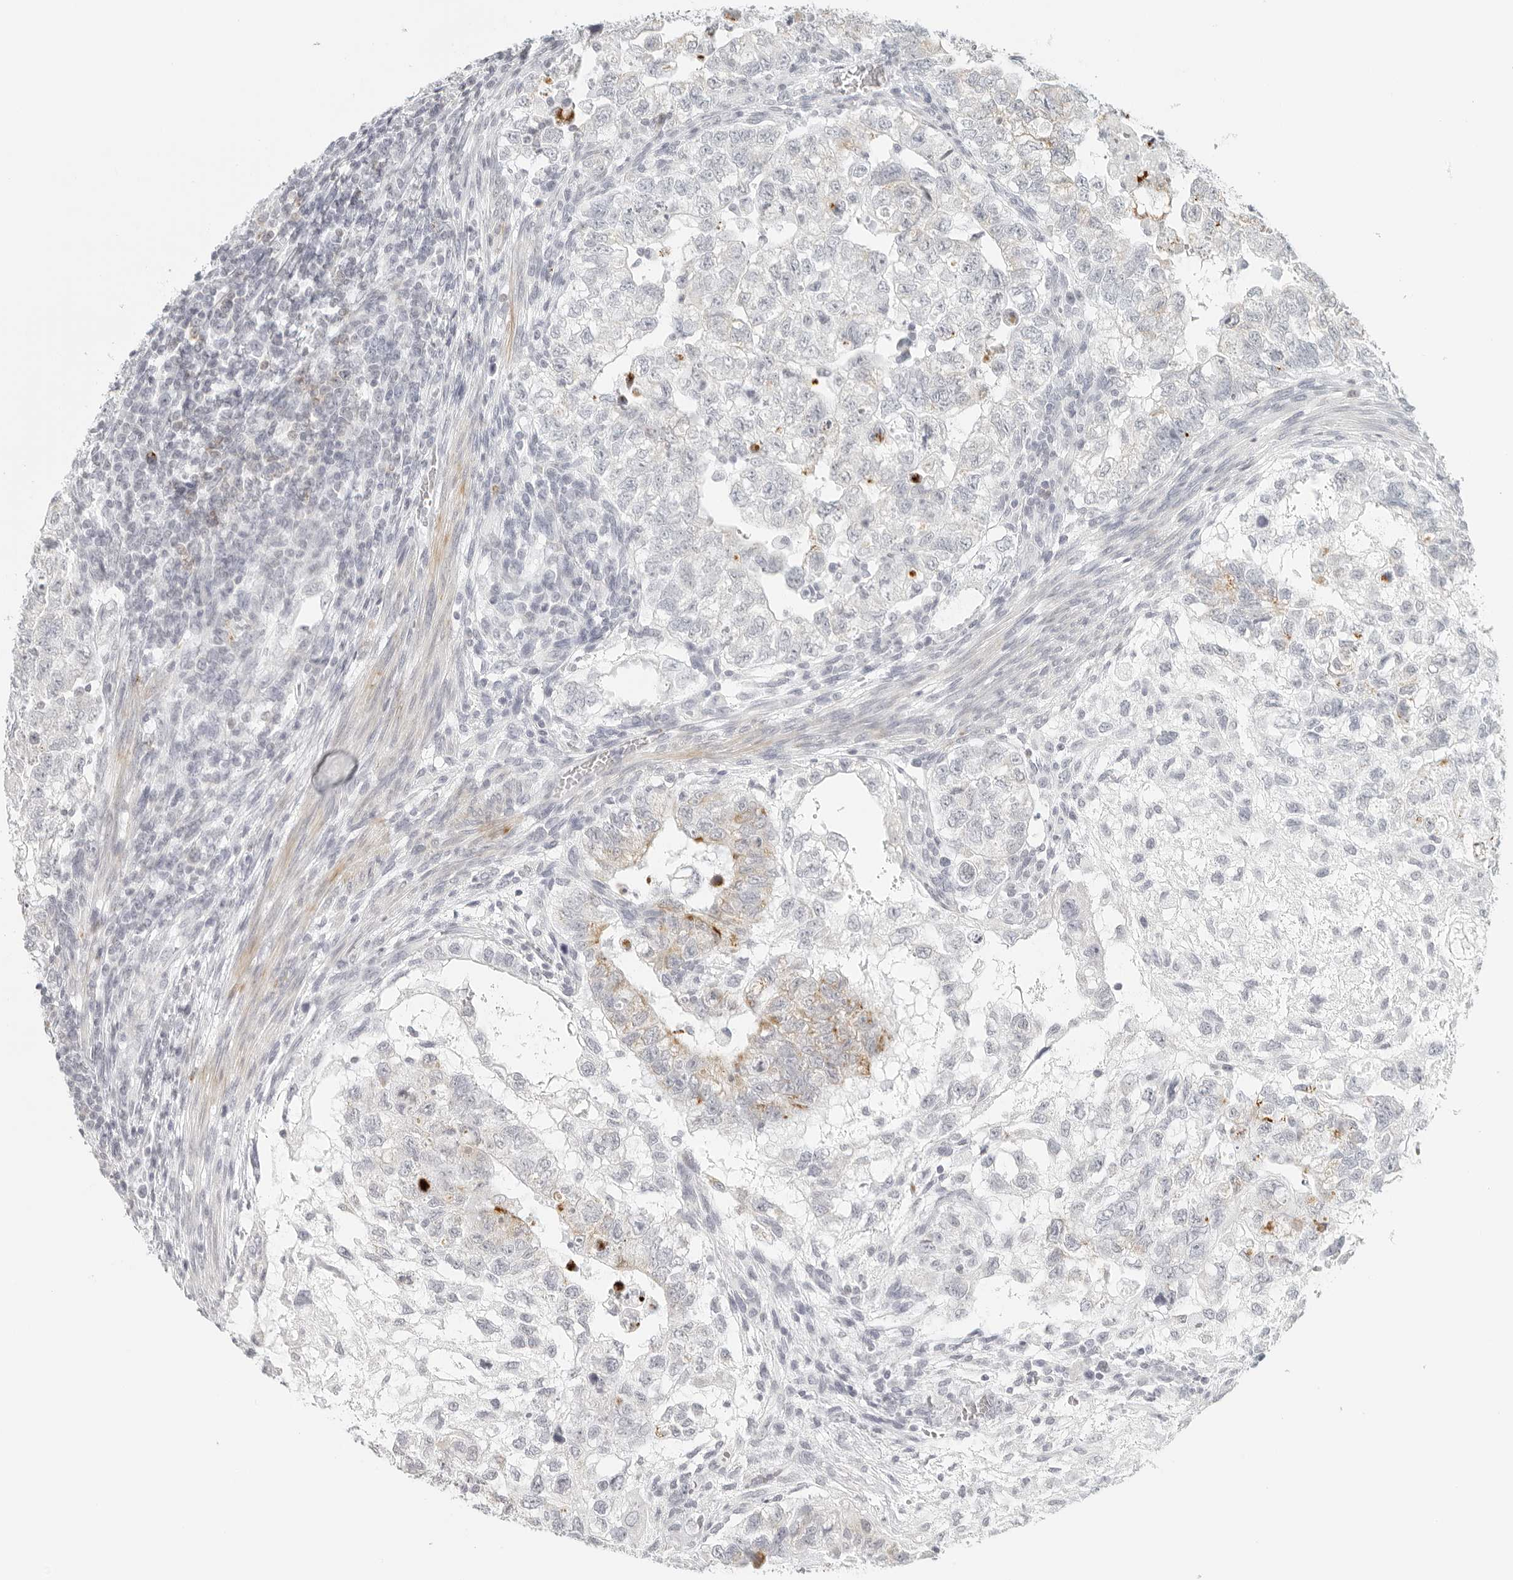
{"staining": {"intensity": "weak", "quantity": "<25%", "location": "cytoplasmic/membranous"}, "tissue": "testis cancer", "cell_type": "Tumor cells", "image_type": "cancer", "snomed": [{"axis": "morphology", "description": "Carcinoma, Embryonal, NOS"}, {"axis": "topography", "description": "Testis"}], "caption": "Embryonal carcinoma (testis) was stained to show a protein in brown. There is no significant expression in tumor cells. Nuclei are stained in blue.", "gene": "RPS6KC1", "patient": {"sex": "male", "age": 37}}